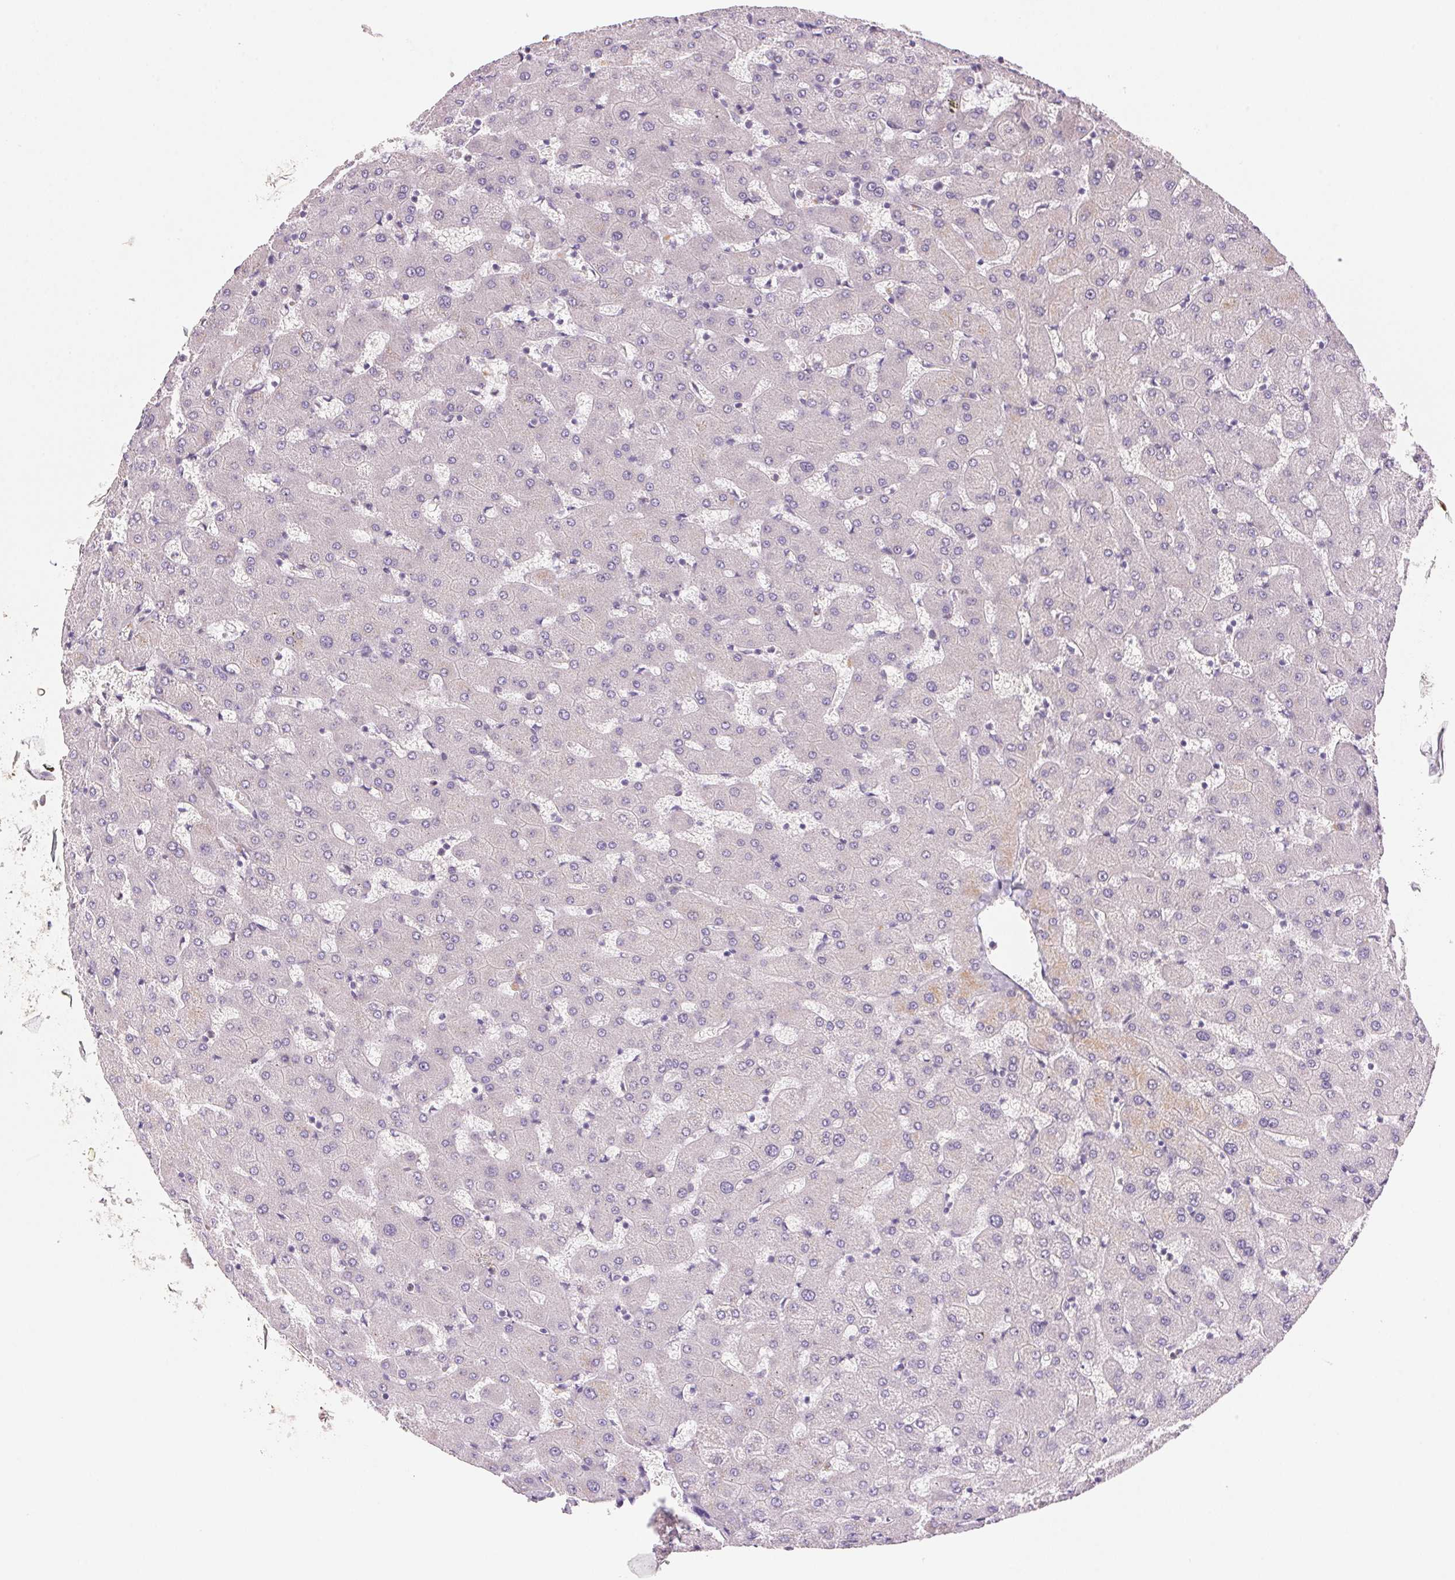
{"staining": {"intensity": "negative", "quantity": "none", "location": "none"}, "tissue": "liver", "cell_type": "Cholangiocytes", "image_type": "normal", "snomed": [{"axis": "morphology", "description": "Normal tissue, NOS"}, {"axis": "topography", "description": "Liver"}], "caption": "A high-resolution image shows immunohistochemistry staining of normal liver, which shows no significant expression in cholangiocytes.", "gene": "SMTN", "patient": {"sex": "female", "age": 63}}